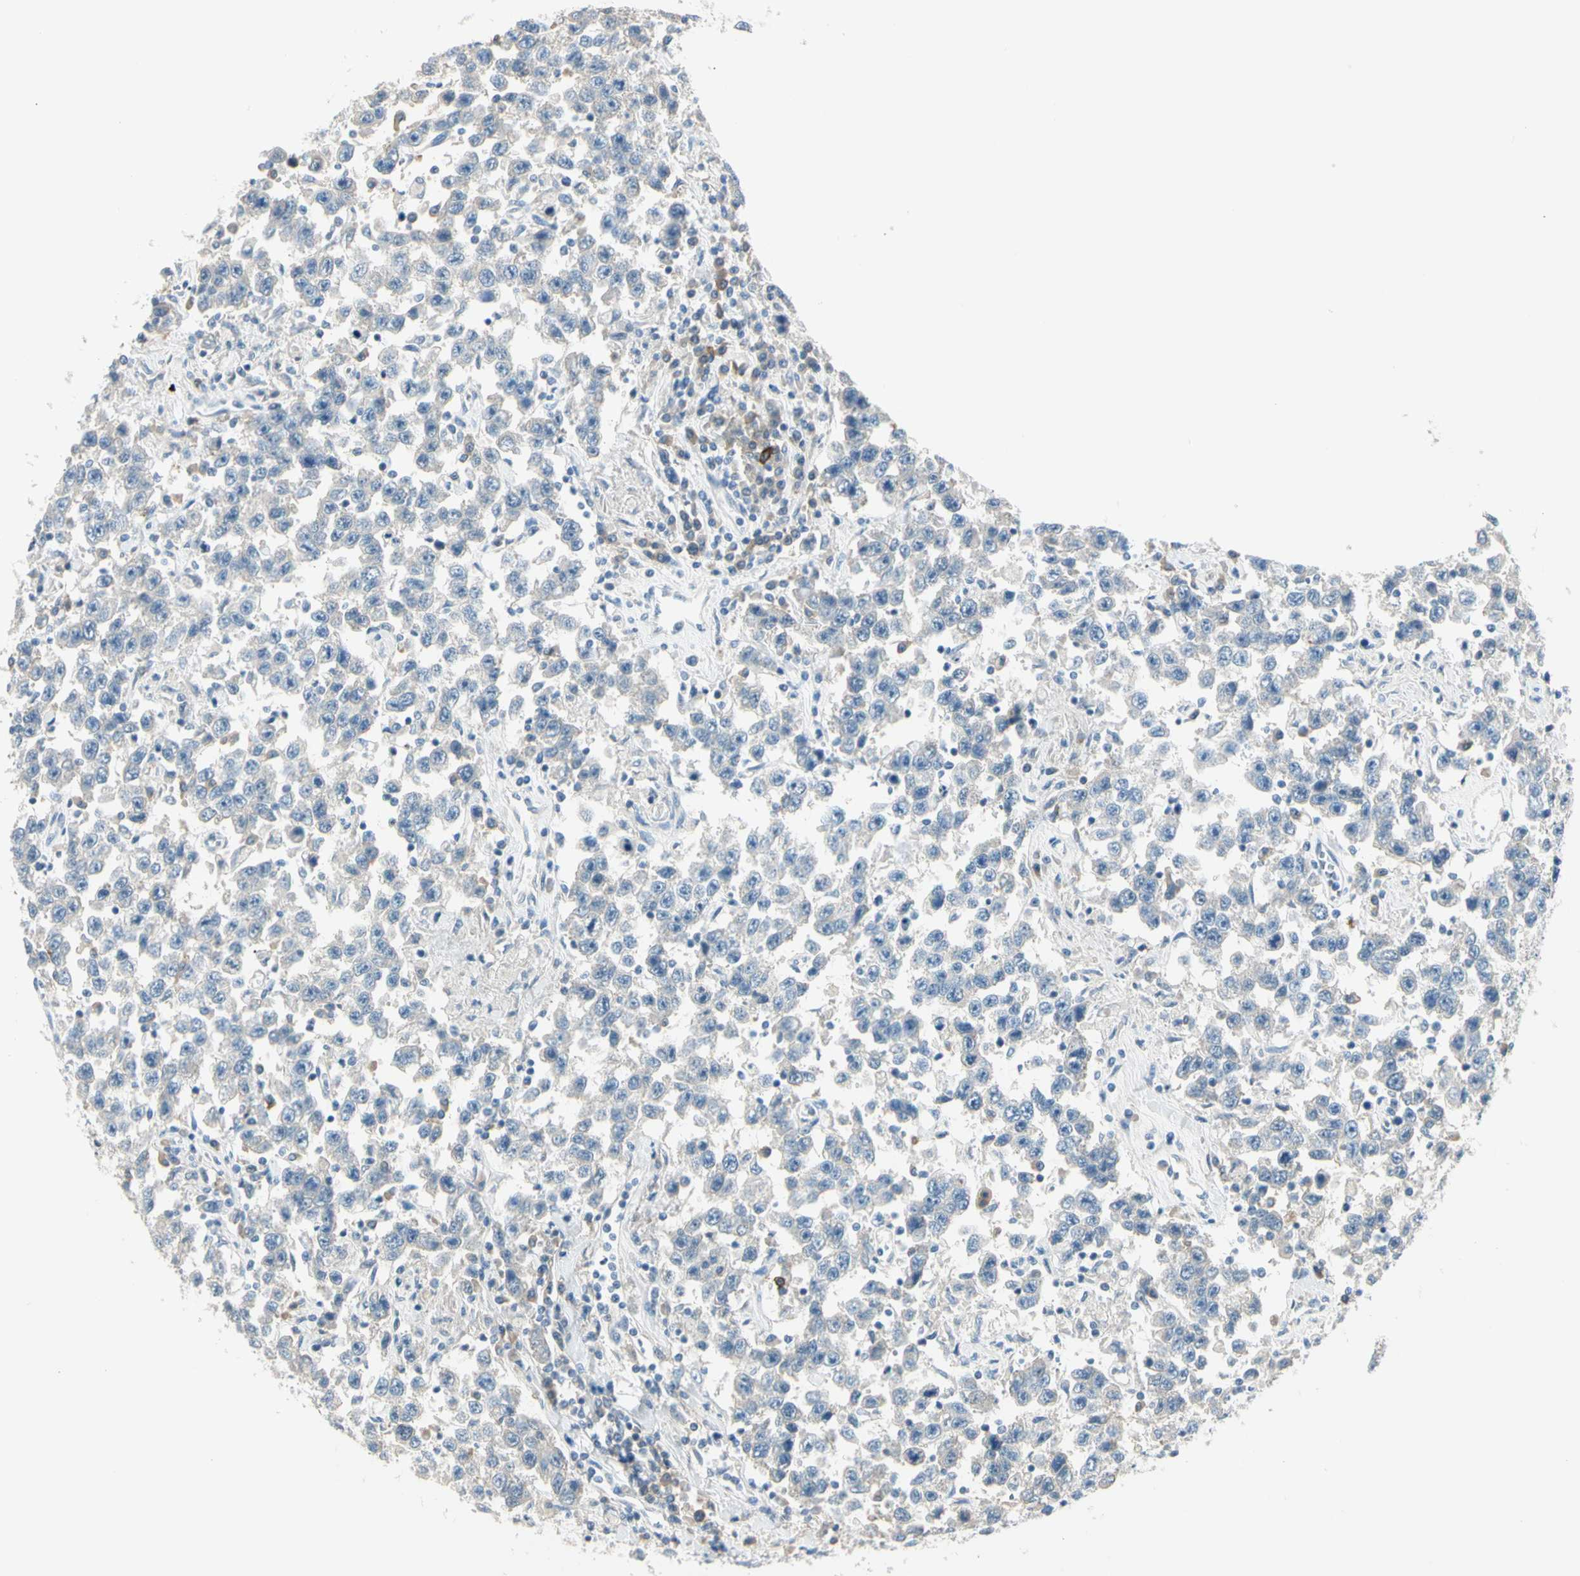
{"staining": {"intensity": "negative", "quantity": "none", "location": "none"}, "tissue": "testis cancer", "cell_type": "Tumor cells", "image_type": "cancer", "snomed": [{"axis": "morphology", "description": "Seminoma, NOS"}, {"axis": "topography", "description": "Testis"}], "caption": "Immunohistochemical staining of human testis seminoma shows no significant staining in tumor cells. The staining was performed using DAB to visualize the protein expression in brown, while the nuclei were stained in blue with hematoxylin (Magnification: 20x).", "gene": "SLC6A15", "patient": {"sex": "male", "age": 41}}